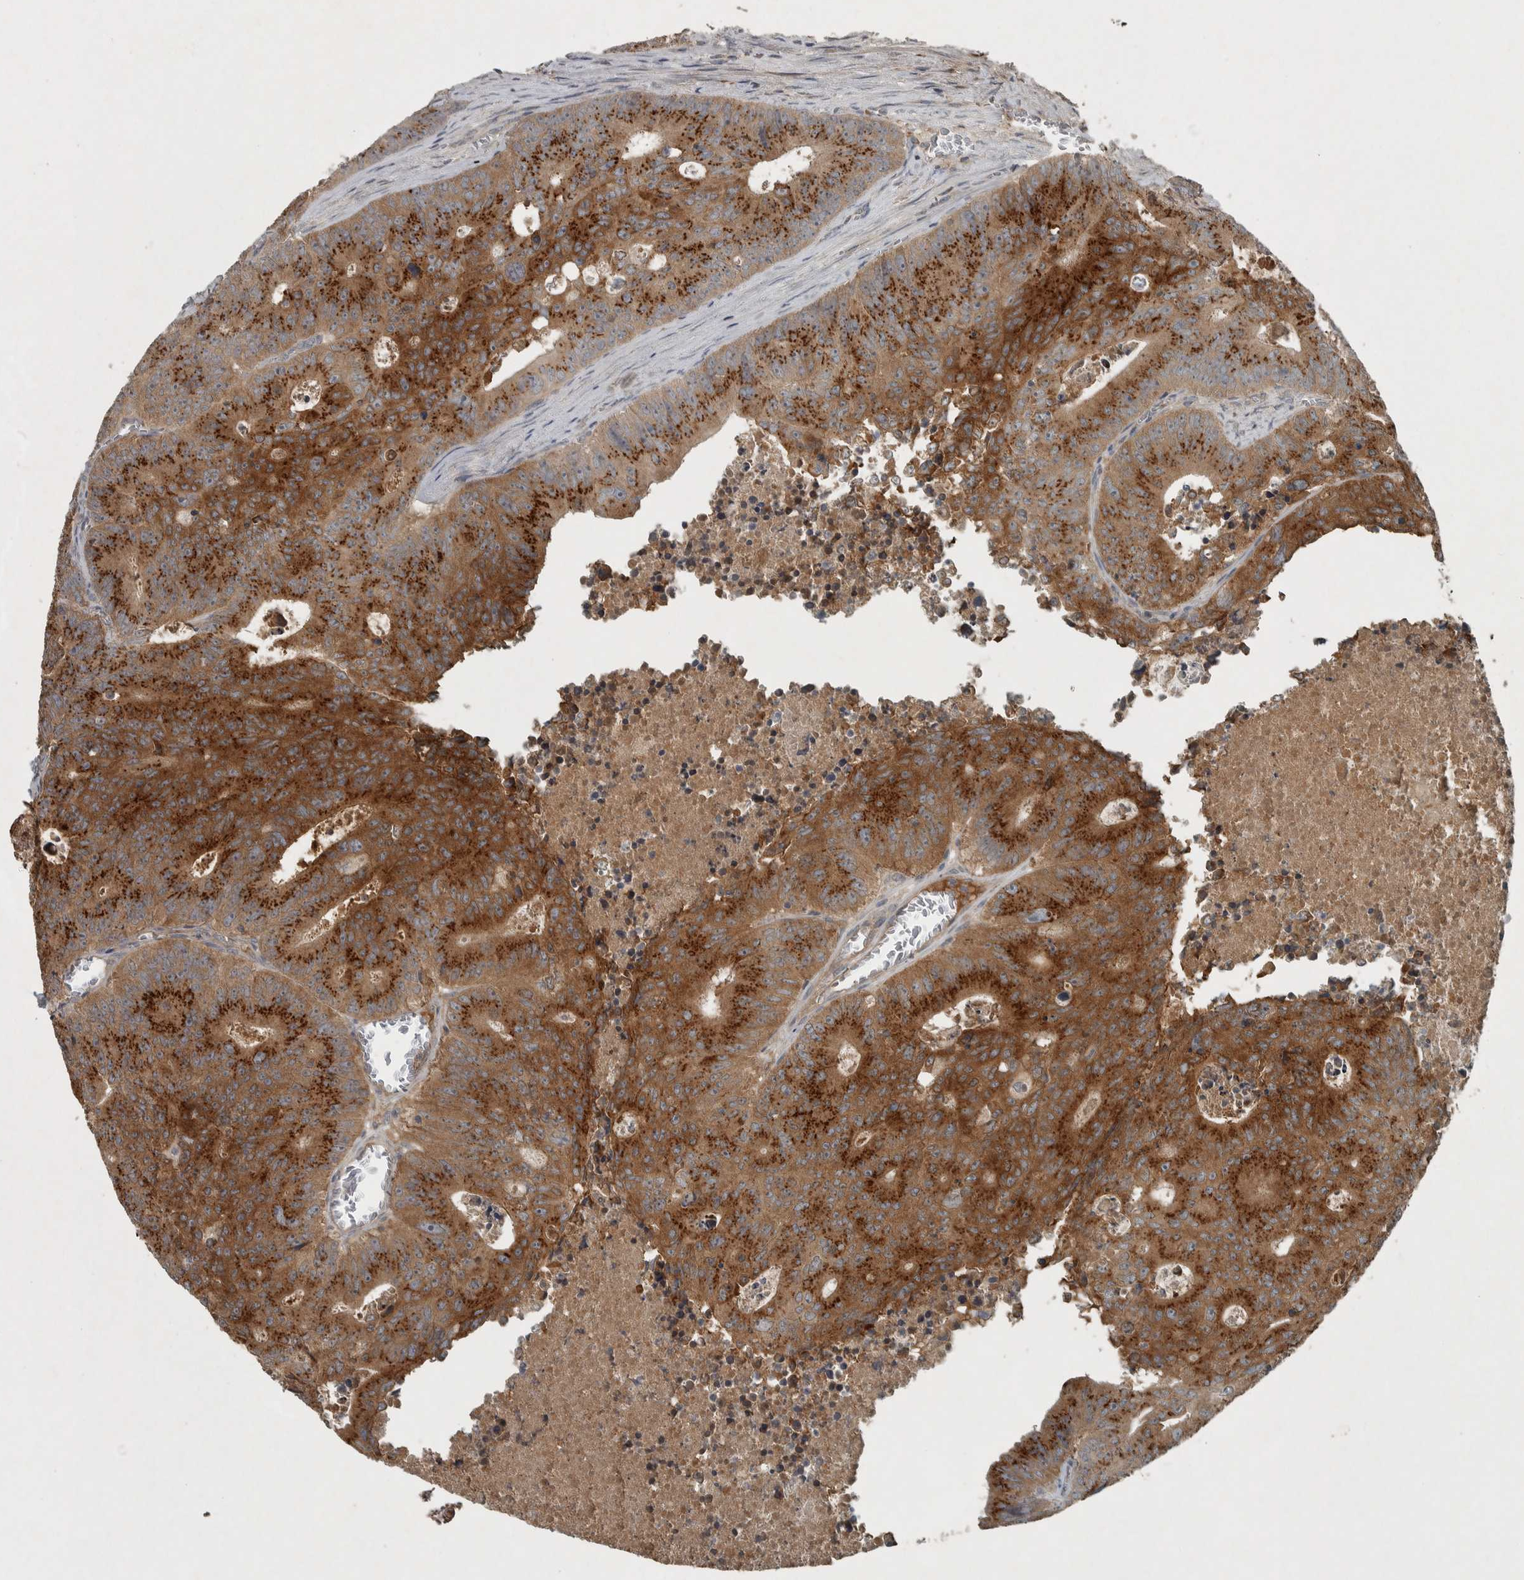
{"staining": {"intensity": "strong", "quantity": ">75%", "location": "cytoplasmic/membranous"}, "tissue": "colorectal cancer", "cell_type": "Tumor cells", "image_type": "cancer", "snomed": [{"axis": "morphology", "description": "Adenocarcinoma, NOS"}, {"axis": "topography", "description": "Colon"}], "caption": "This histopathology image exhibits immunohistochemistry (IHC) staining of colorectal cancer (adenocarcinoma), with high strong cytoplasmic/membranous positivity in approximately >75% of tumor cells.", "gene": "CLCN2", "patient": {"sex": "male", "age": 87}}